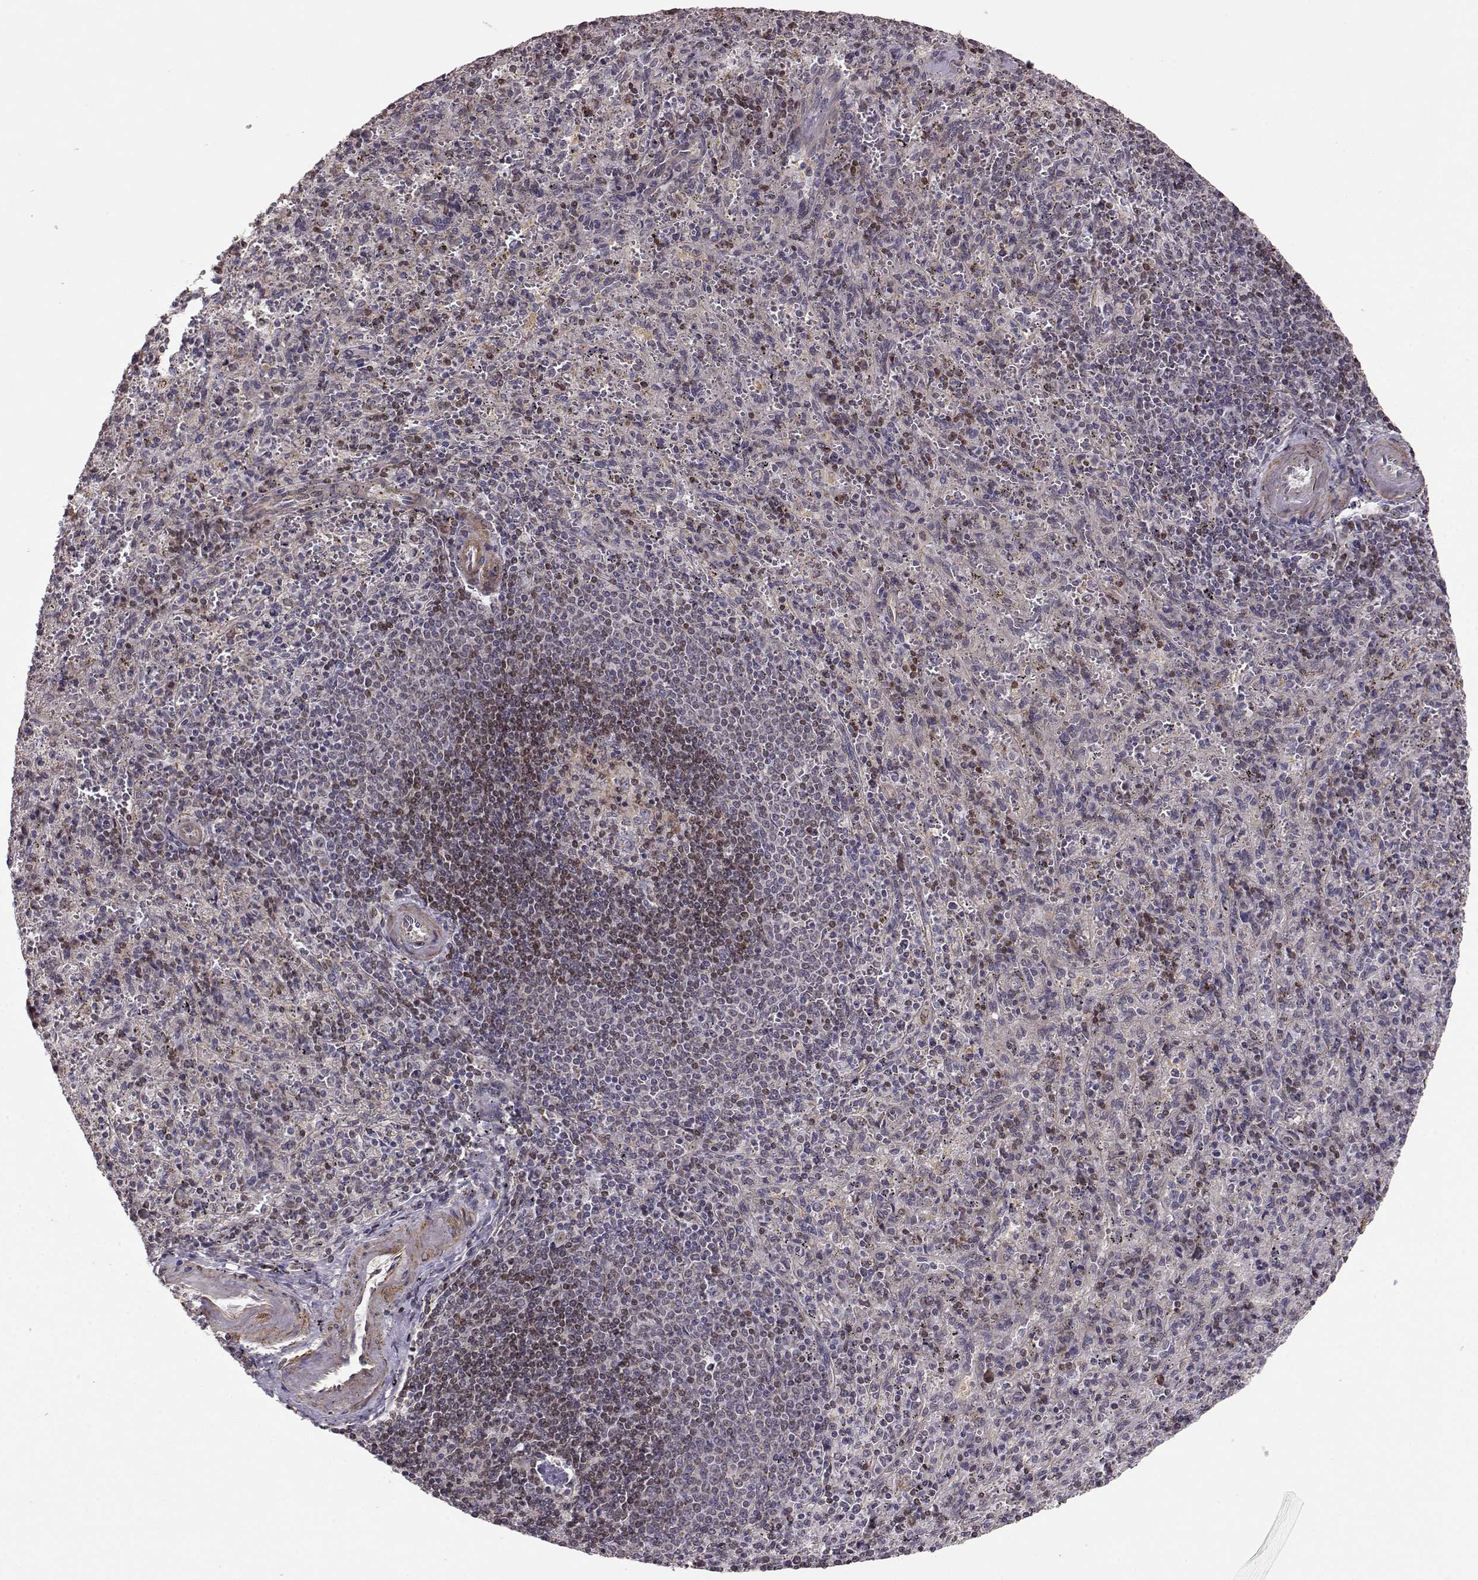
{"staining": {"intensity": "weak", "quantity": "<25%", "location": "nuclear"}, "tissue": "spleen", "cell_type": "Cells in red pulp", "image_type": "normal", "snomed": [{"axis": "morphology", "description": "Normal tissue, NOS"}, {"axis": "topography", "description": "Spleen"}], "caption": "Cells in red pulp show no significant protein positivity in normal spleen.", "gene": "BACH2", "patient": {"sex": "male", "age": 57}}